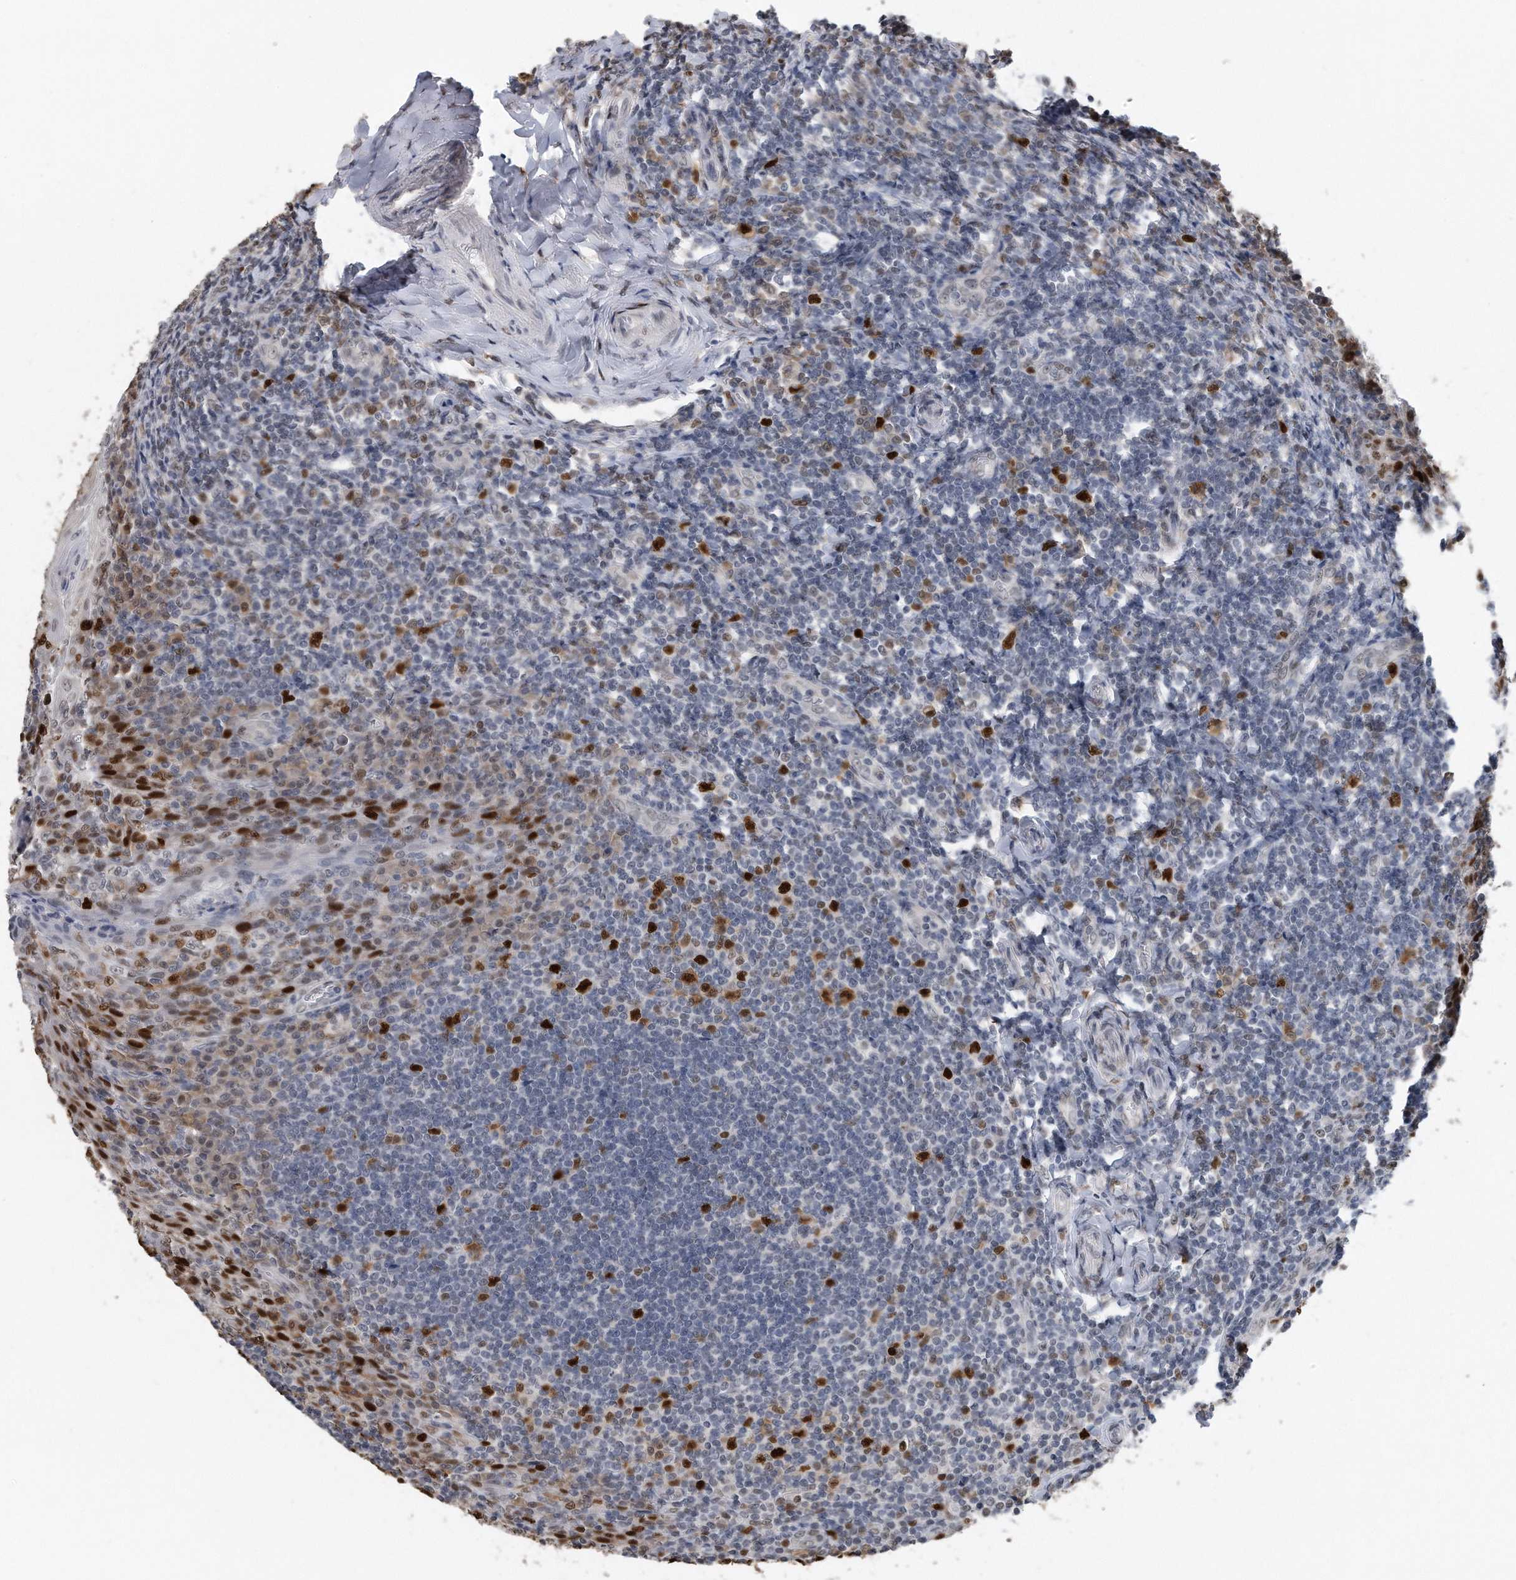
{"staining": {"intensity": "strong", "quantity": ">75%", "location": "nuclear"}, "tissue": "tonsil", "cell_type": "Germinal center cells", "image_type": "normal", "snomed": [{"axis": "morphology", "description": "Normal tissue, NOS"}, {"axis": "topography", "description": "Tonsil"}], "caption": "Unremarkable tonsil reveals strong nuclear expression in about >75% of germinal center cells Using DAB (brown) and hematoxylin (blue) stains, captured at high magnification using brightfield microscopy..", "gene": "PCNA", "patient": {"sex": "male", "age": 27}}